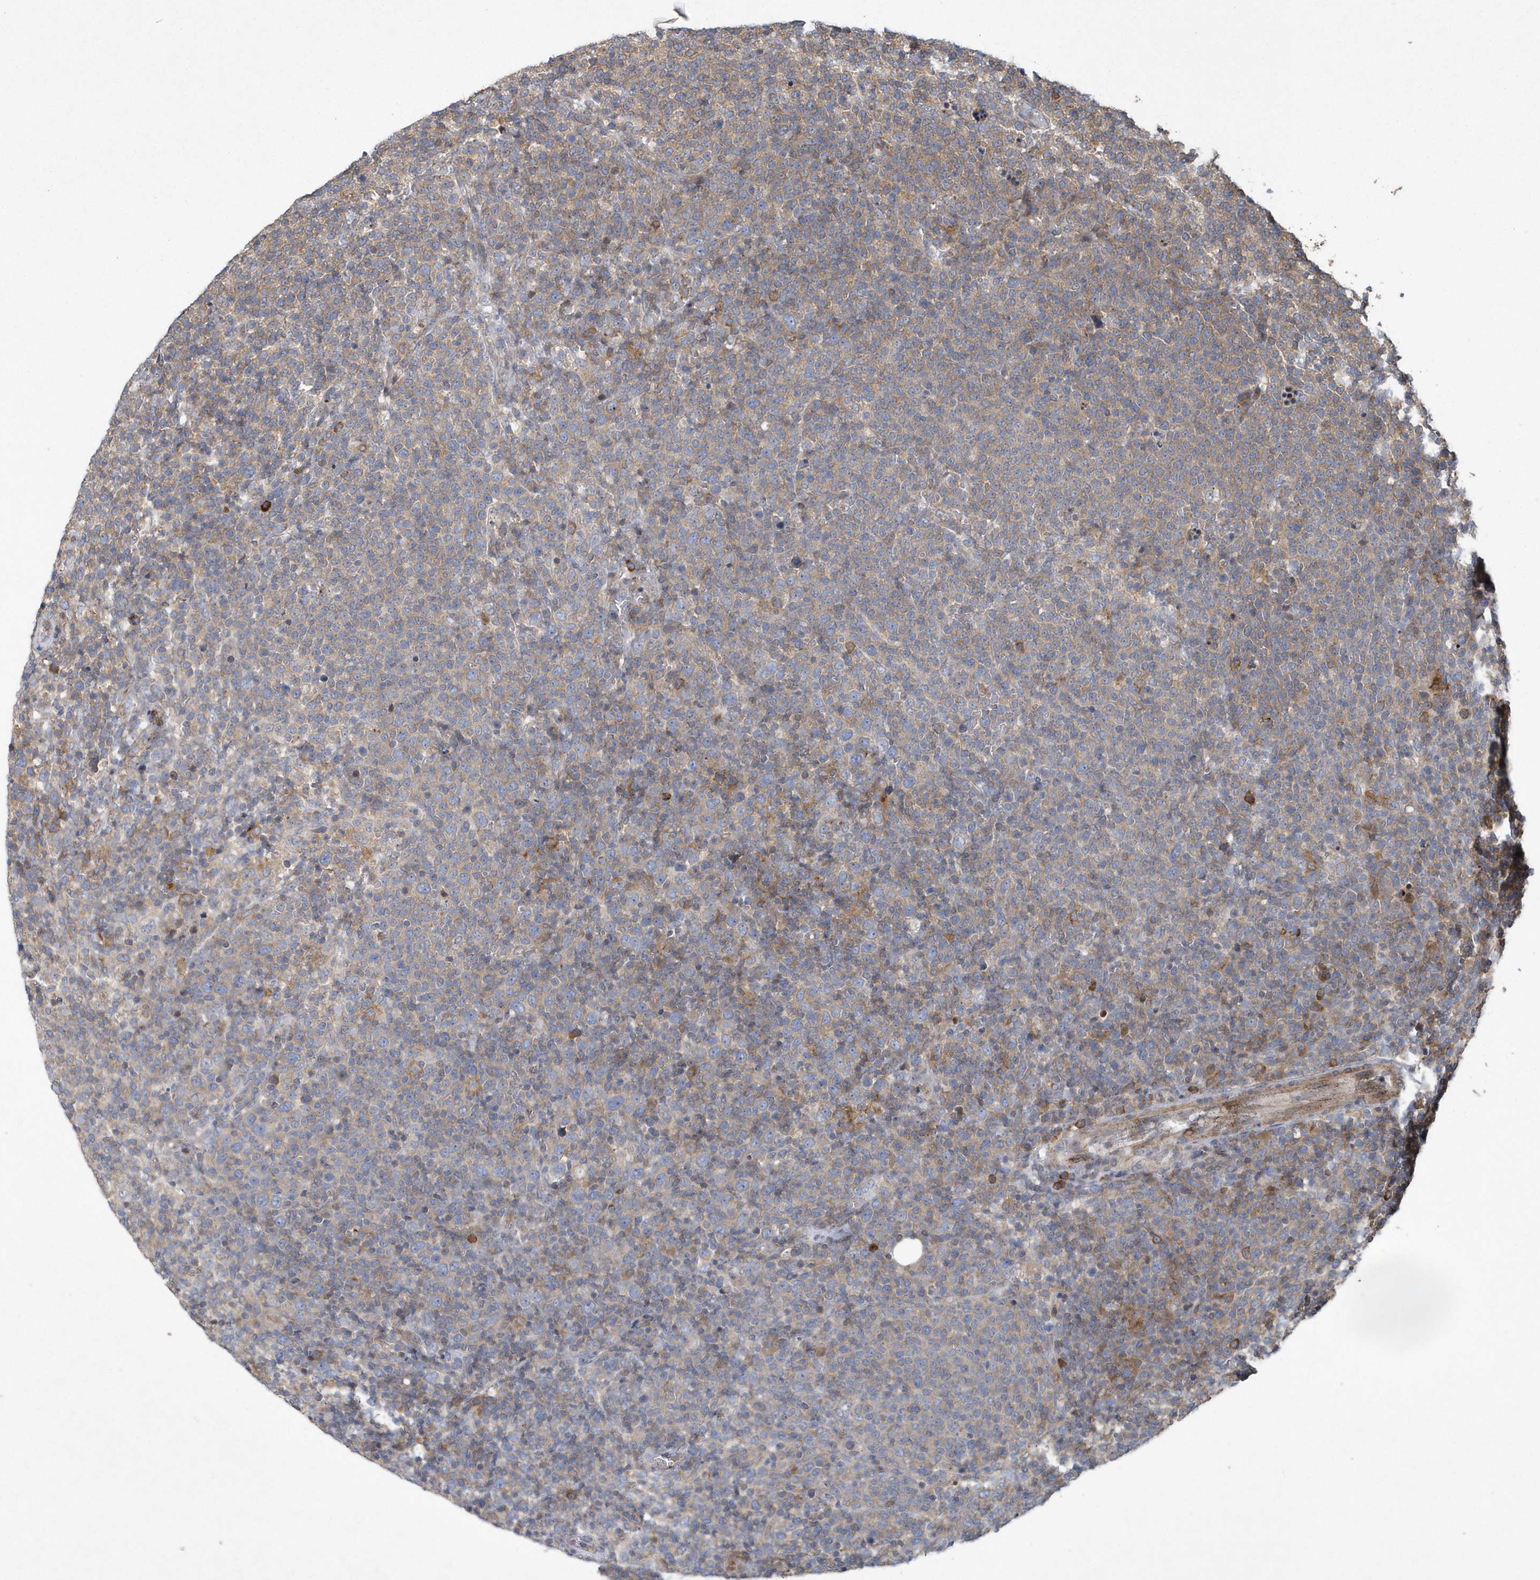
{"staining": {"intensity": "weak", "quantity": "25%-75%", "location": "cytoplasmic/membranous"}, "tissue": "lymphoma", "cell_type": "Tumor cells", "image_type": "cancer", "snomed": [{"axis": "morphology", "description": "Malignant lymphoma, non-Hodgkin's type, High grade"}, {"axis": "topography", "description": "Lymph node"}], "caption": "Weak cytoplasmic/membranous positivity for a protein is appreciated in about 25%-75% of tumor cells of malignant lymphoma, non-Hodgkin's type (high-grade) using immunohistochemistry.", "gene": "N4BP2", "patient": {"sex": "male", "age": 61}}